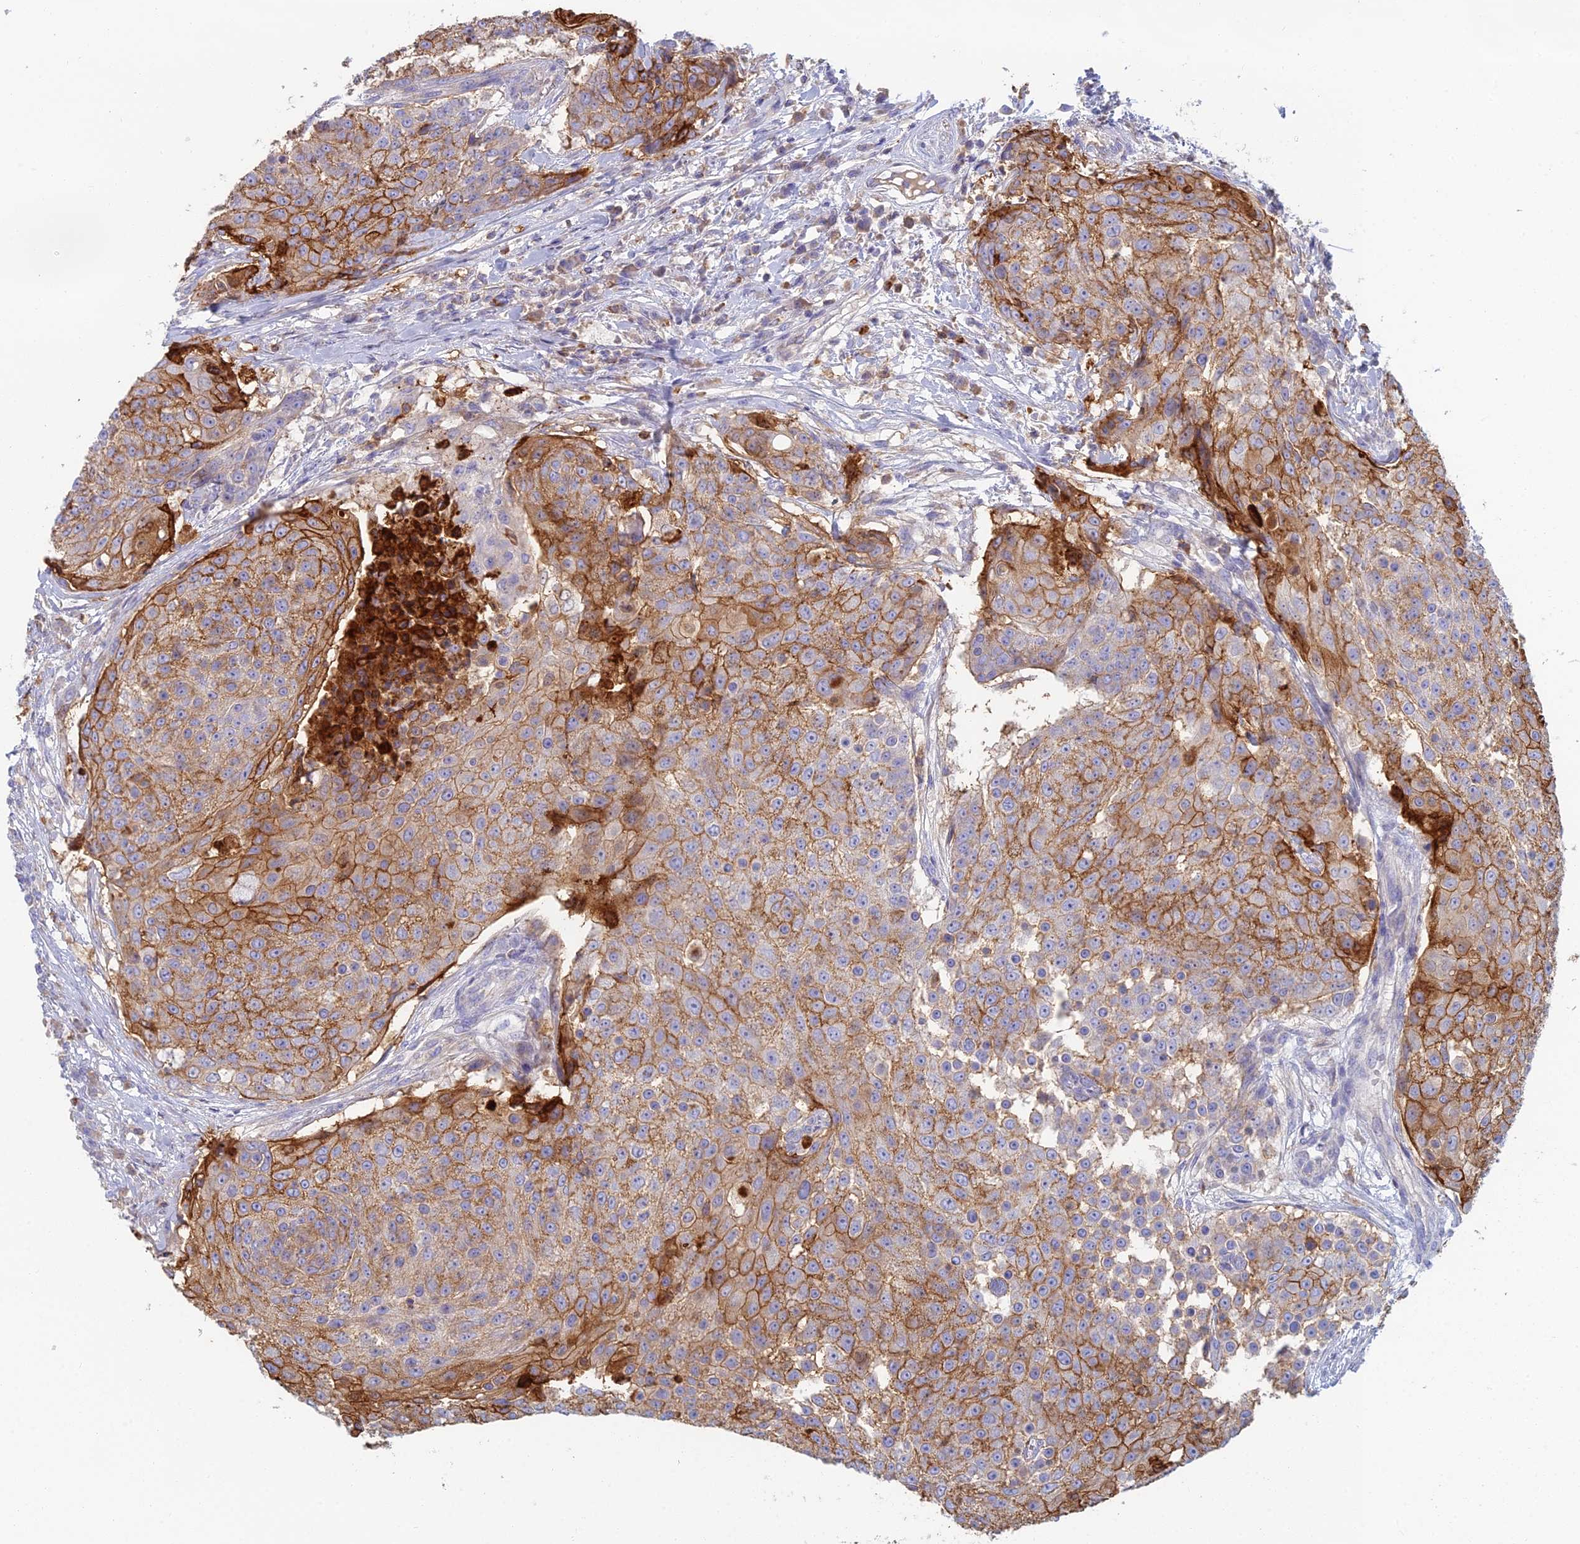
{"staining": {"intensity": "moderate", "quantity": ">75%", "location": "cytoplasmic/membranous"}, "tissue": "urothelial cancer", "cell_type": "Tumor cells", "image_type": "cancer", "snomed": [{"axis": "morphology", "description": "Urothelial carcinoma, High grade"}, {"axis": "topography", "description": "Urinary bladder"}], "caption": "An immunohistochemistry micrograph of neoplastic tissue is shown. Protein staining in brown shows moderate cytoplasmic/membranous positivity in urothelial cancer within tumor cells.", "gene": "IFTAP", "patient": {"sex": "female", "age": 63}}